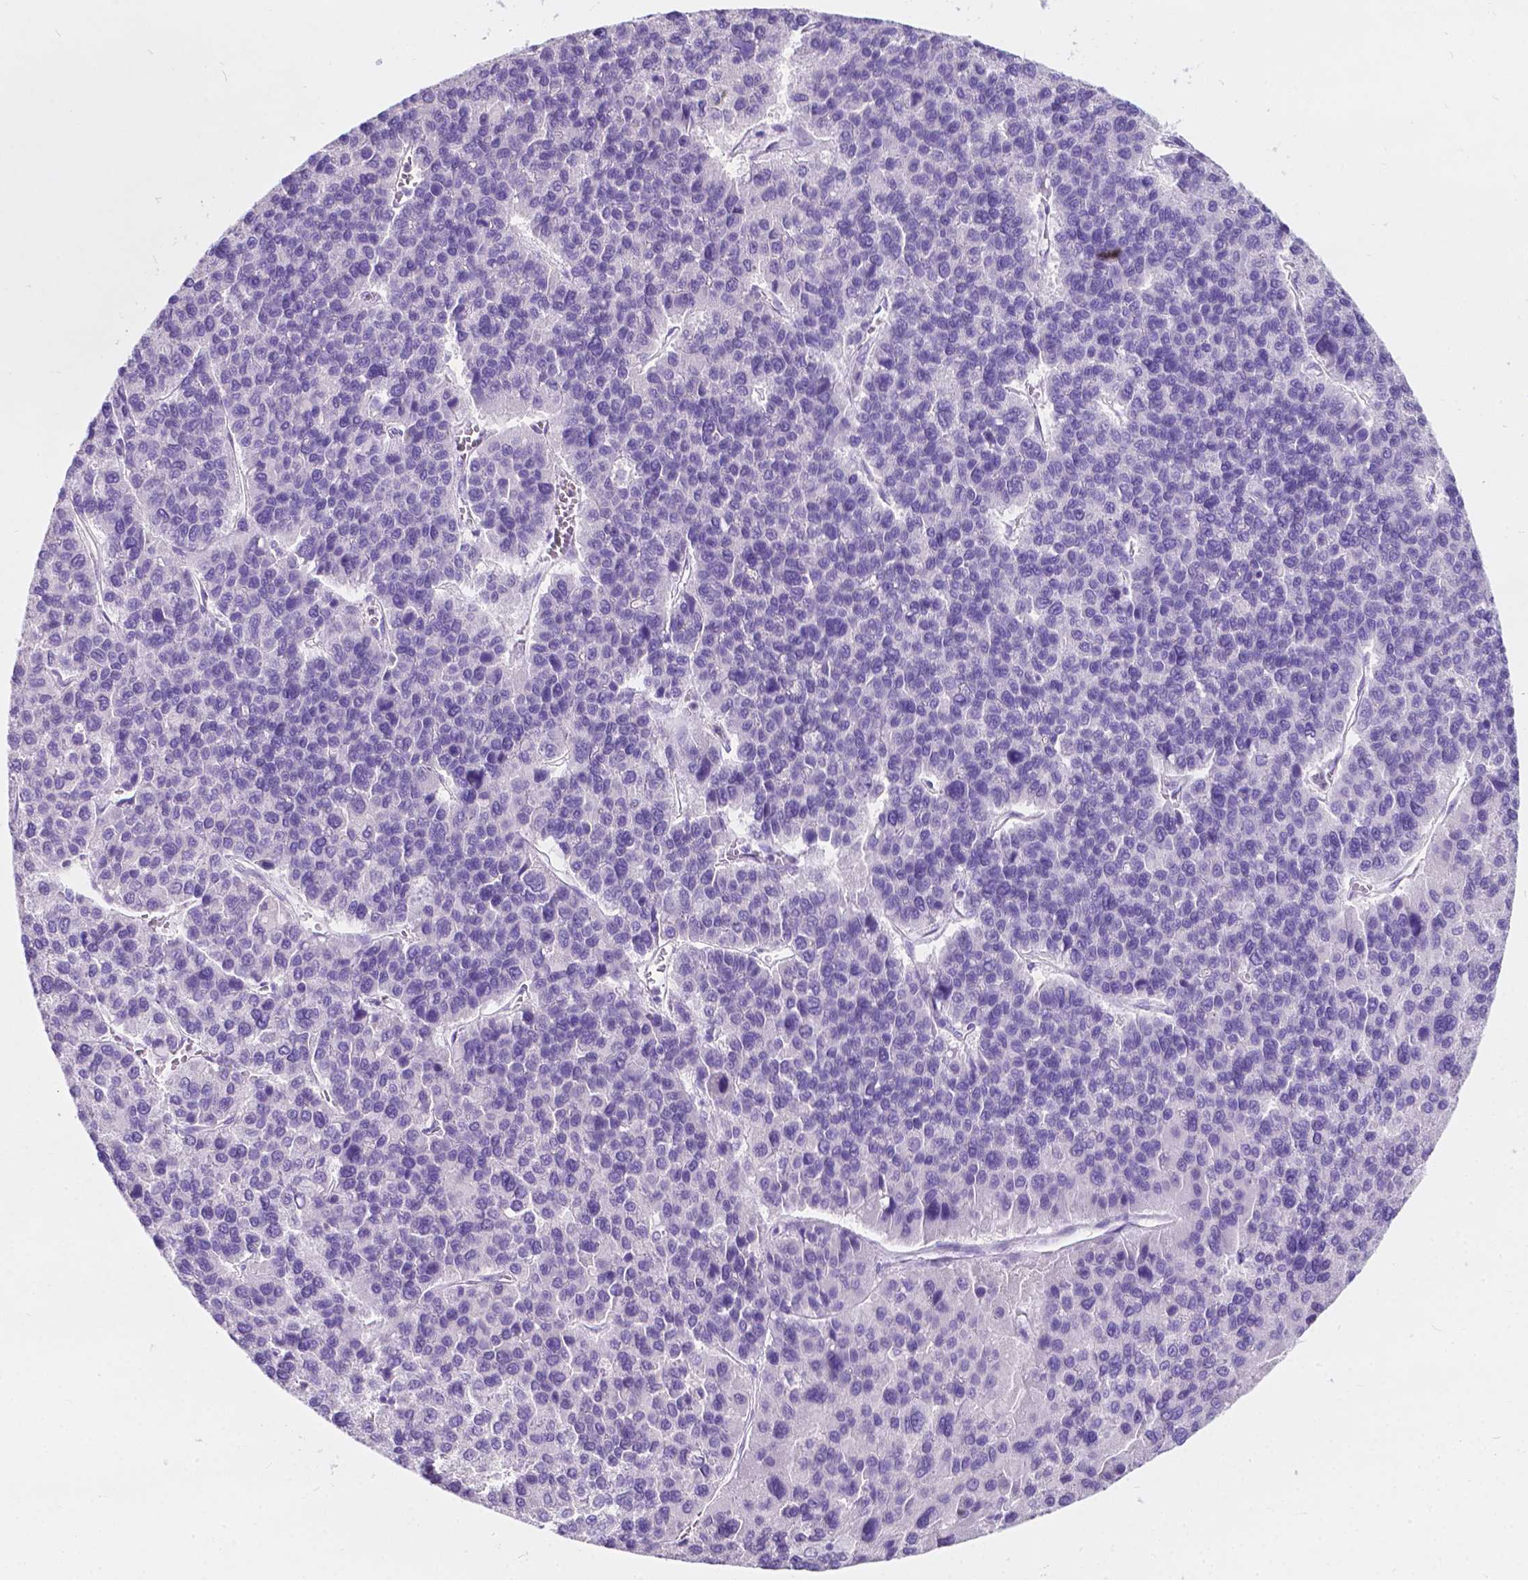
{"staining": {"intensity": "negative", "quantity": "none", "location": "none"}, "tissue": "liver cancer", "cell_type": "Tumor cells", "image_type": "cancer", "snomed": [{"axis": "morphology", "description": "Carcinoma, Hepatocellular, NOS"}, {"axis": "topography", "description": "Liver"}], "caption": "DAB (3,3'-diaminobenzidine) immunohistochemical staining of liver cancer (hepatocellular carcinoma) exhibits no significant expression in tumor cells.", "gene": "GNAO1", "patient": {"sex": "female", "age": 41}}